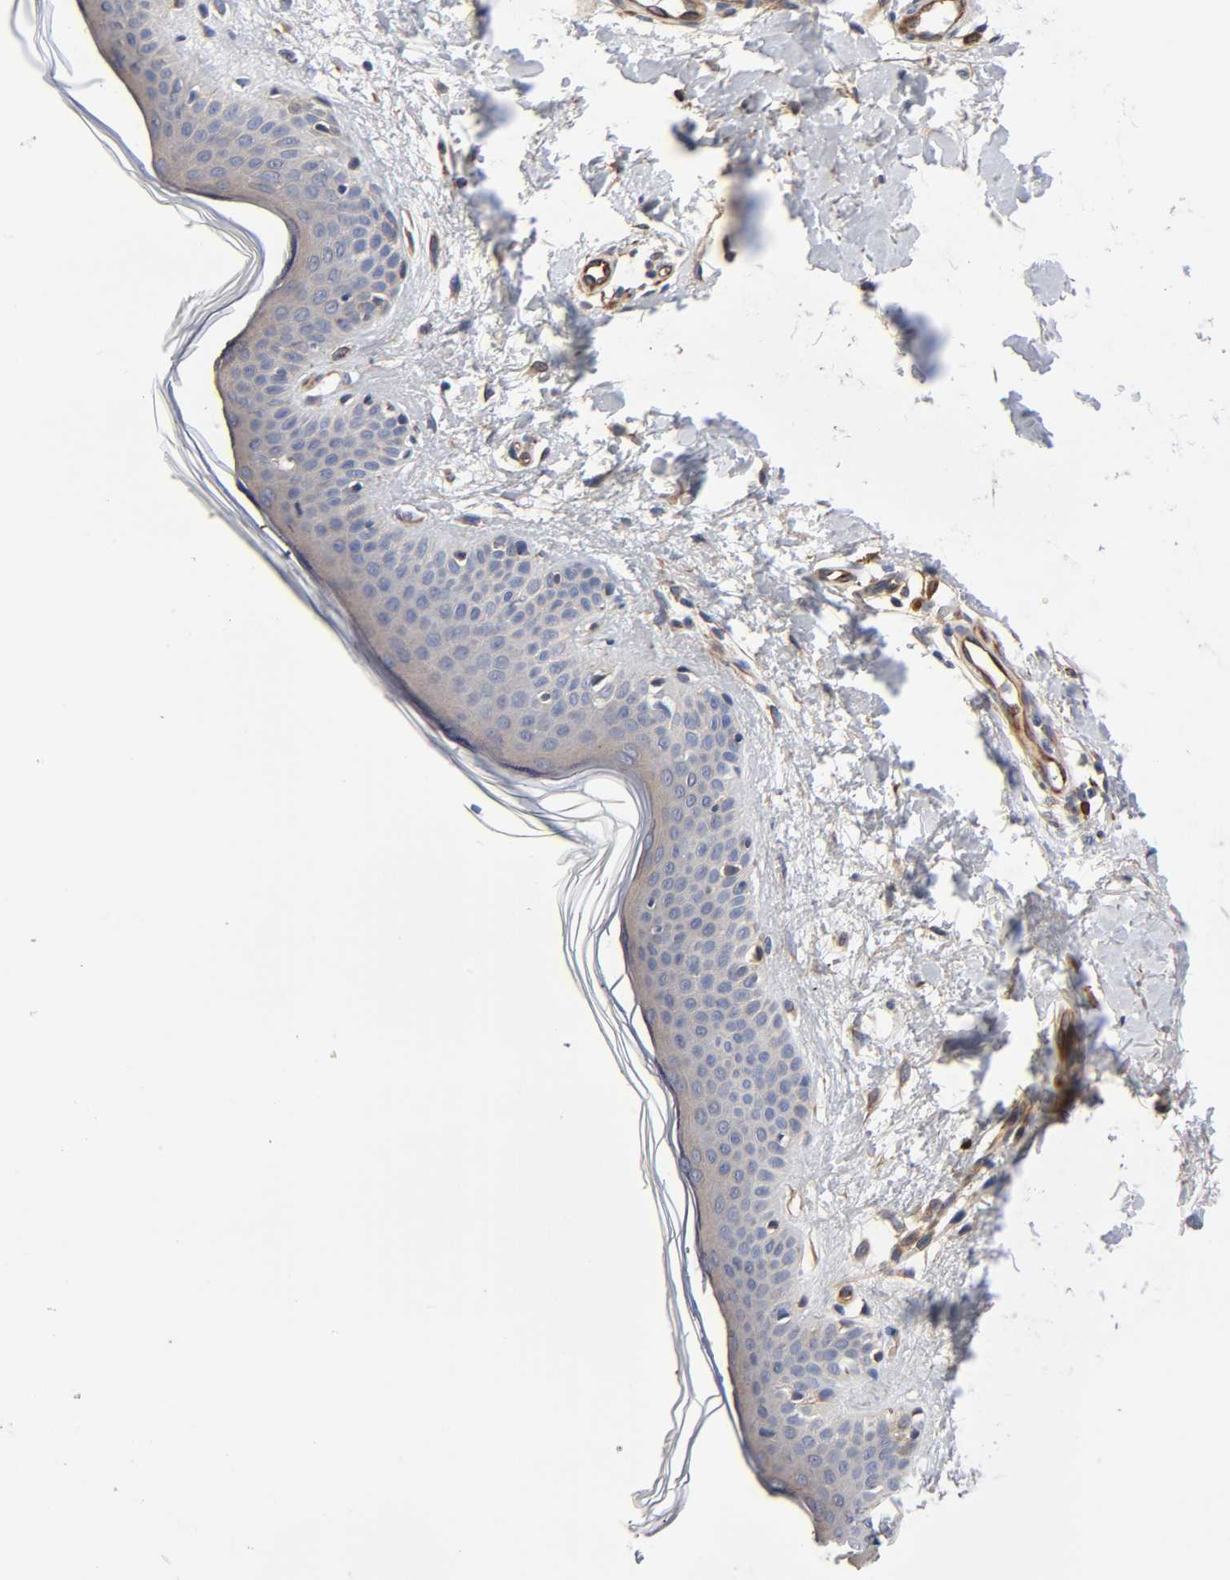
{"staining": {"intensity": "weak", "quantity": "25%-75%", "location": "cytoplasmic/membranous"}, "tissue": "skin", "cell_type": "Fibroblasts", "image_type": "normal", "snomed": [{"axis": "morphology", "description": "Normal tissue, NOS"}, {"axis": "topography", "description": "Skin"}], "caption": "Immunohistochemical staining of unremarkable skin reveals 25%-75% levels of weak cytoplasmic/membranous protein staining in approximately 25%-75% of fibroblasts. (Stains: DAB (3,3'-diaminobenzidine) in brown, nuclei in blue, Microscopy: brightfield microscopy at high magnification).", "gene": "RAB13", "patient": {"sex": "female", "age": 56}}